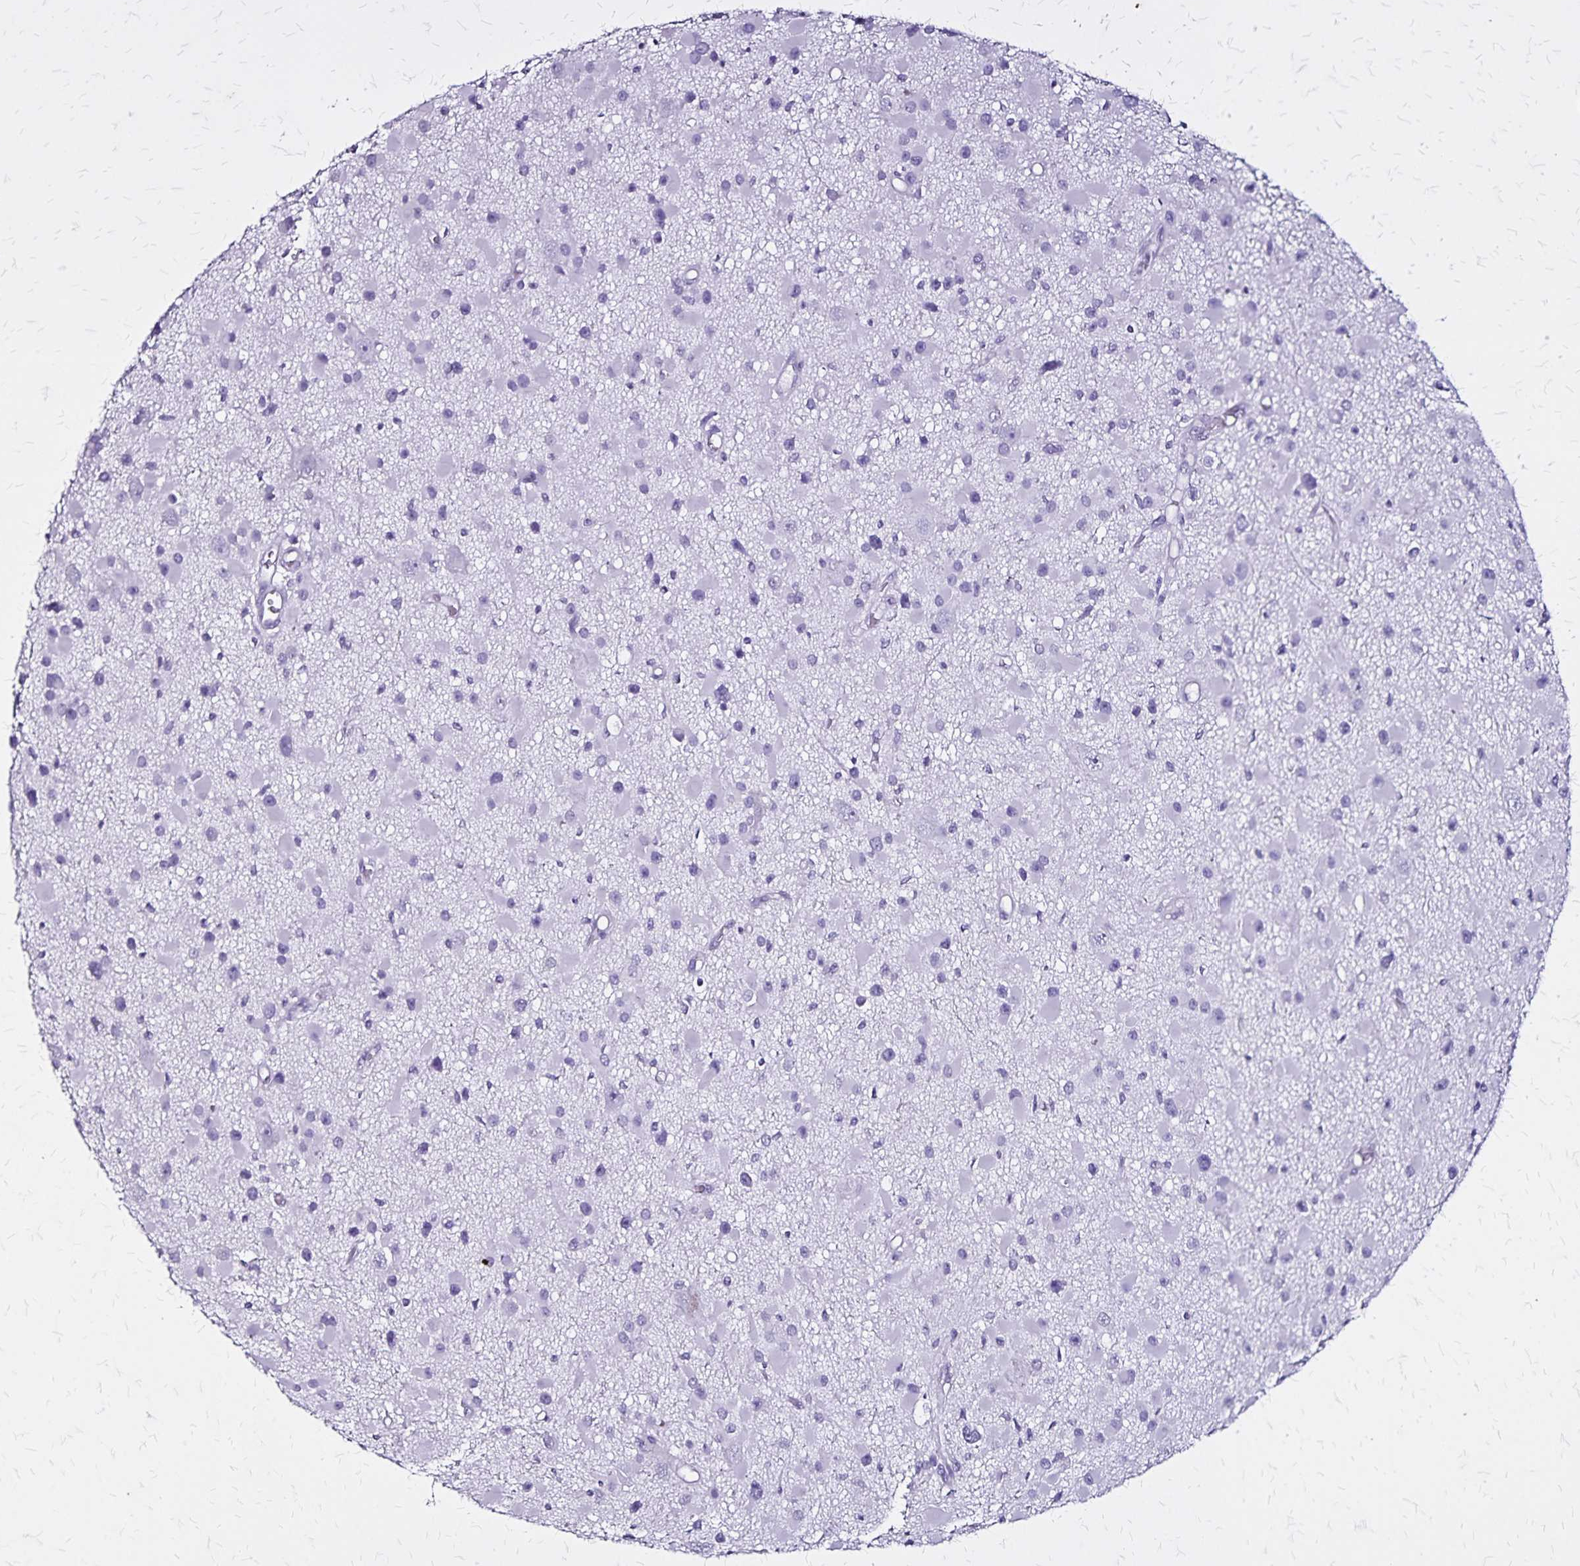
{"staining": {"intensity": "negative", "quantity": "none", "location": "none"}, "tissue": "glioma", "cell_type": "Tumor cells", "image_type": "cancer", "snomed": [{"axis": "morphology", "description": "Glioma, malignant, High grade"}, {"axis": "topography", "description": "Brain"}], "caption": "Protein analysis of glioma exhibits no significant expression in tumor cells.", "gene": "KRT2", "patient": {"sex": "male", "age": 54}}